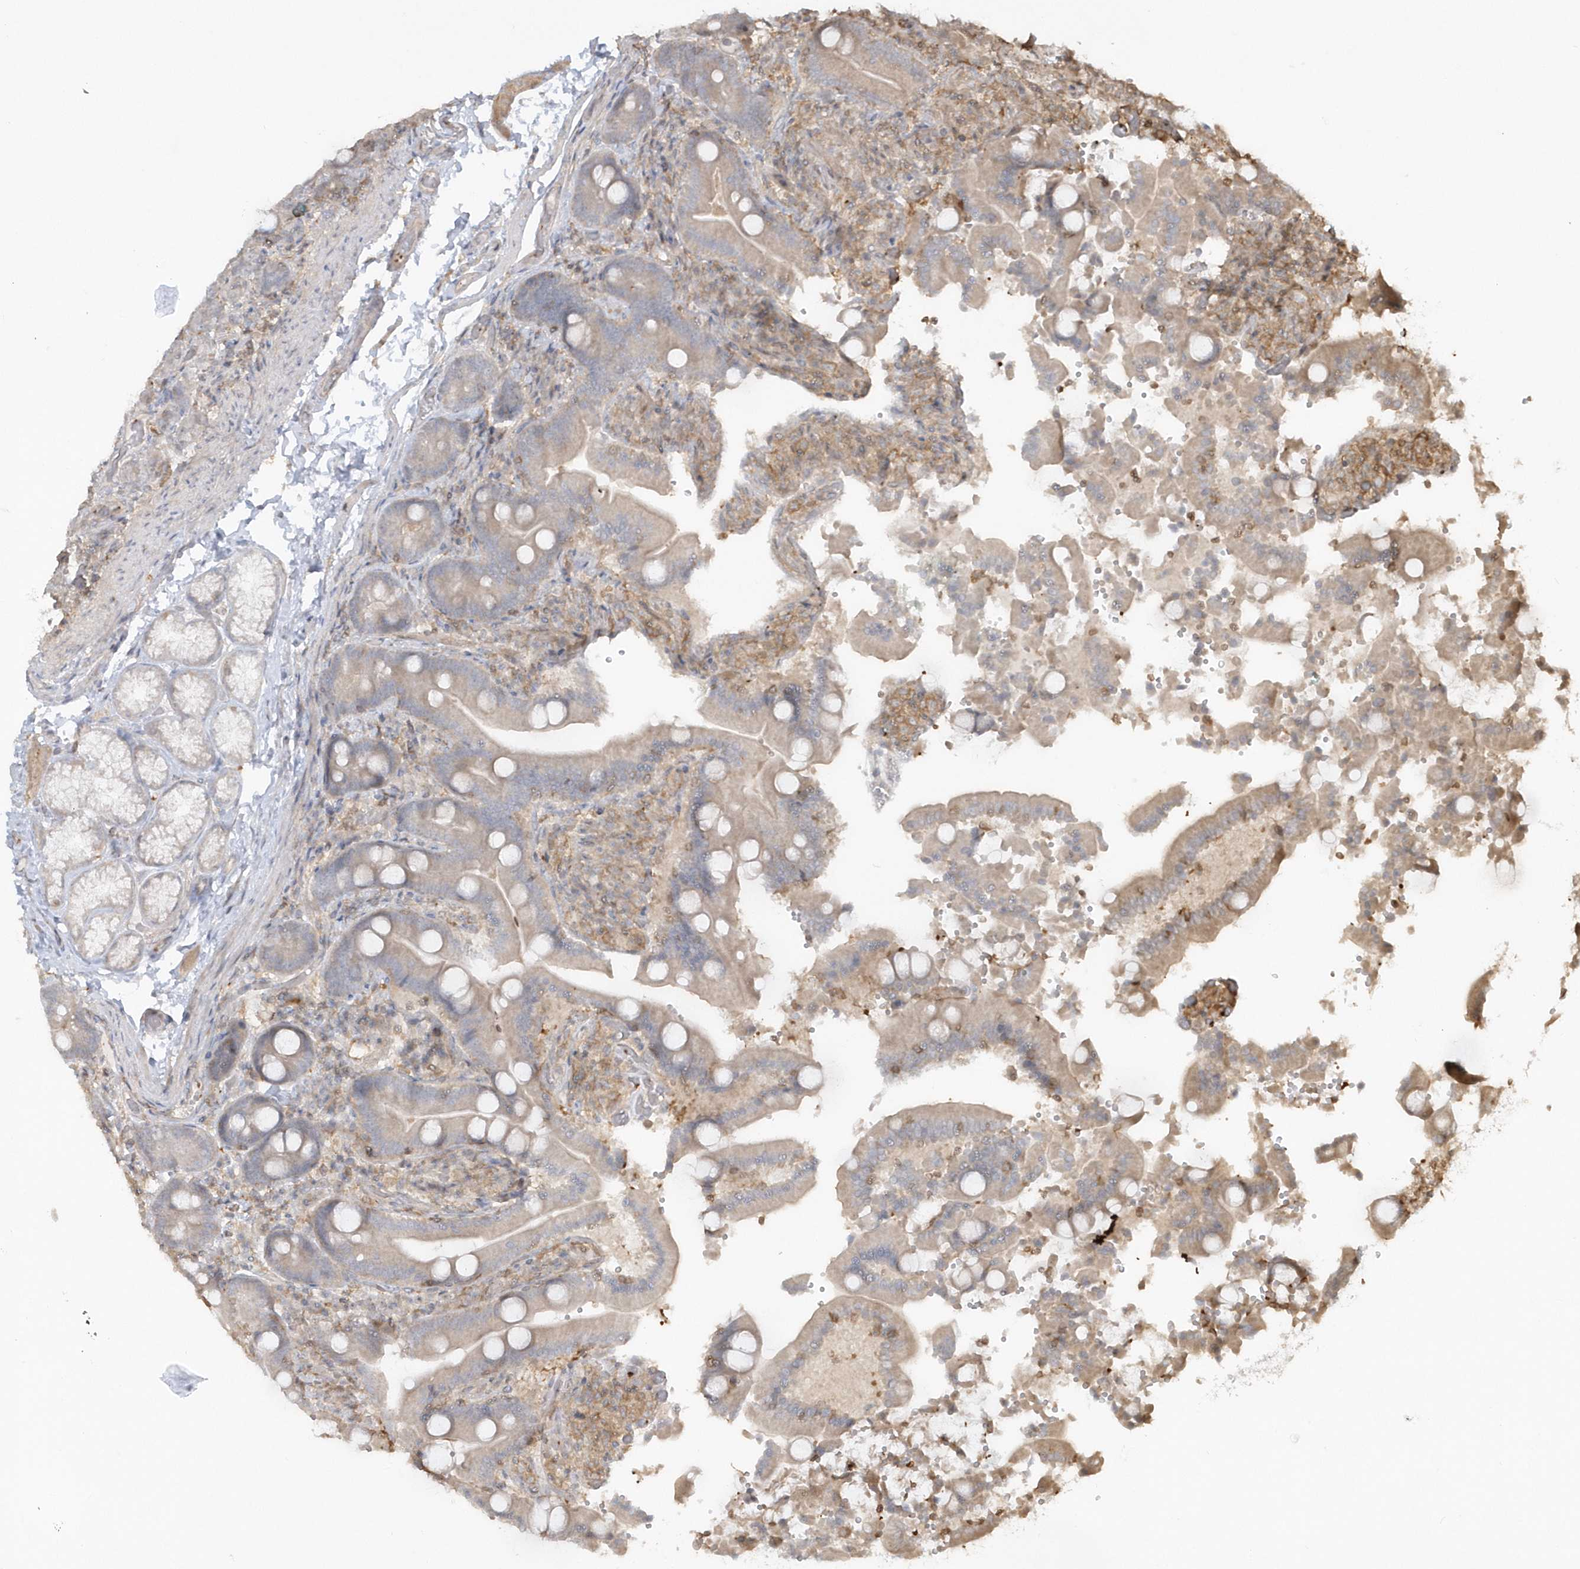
{"staining": {"intensity": "weak", "quantity": "25%-75%", "location": "cytoplasmic/membranous"}, "tissue": "duodenum", "cell_type": "Glandular cells", "image_type": "normal", "snomed": [{"axis": "morphology", "description": "Normal tissue, NOS"}, {"axis": "topography", "description": "Duodenum"}], "caption": "DAB immunohistochemical staining of normal duodenum exhibits weak cytoplasmic/membranous protein positivity in approximately 25%-75% of glandular cells.", "gene": "BSN", "patient": {"sex": "female", "age": 62}}